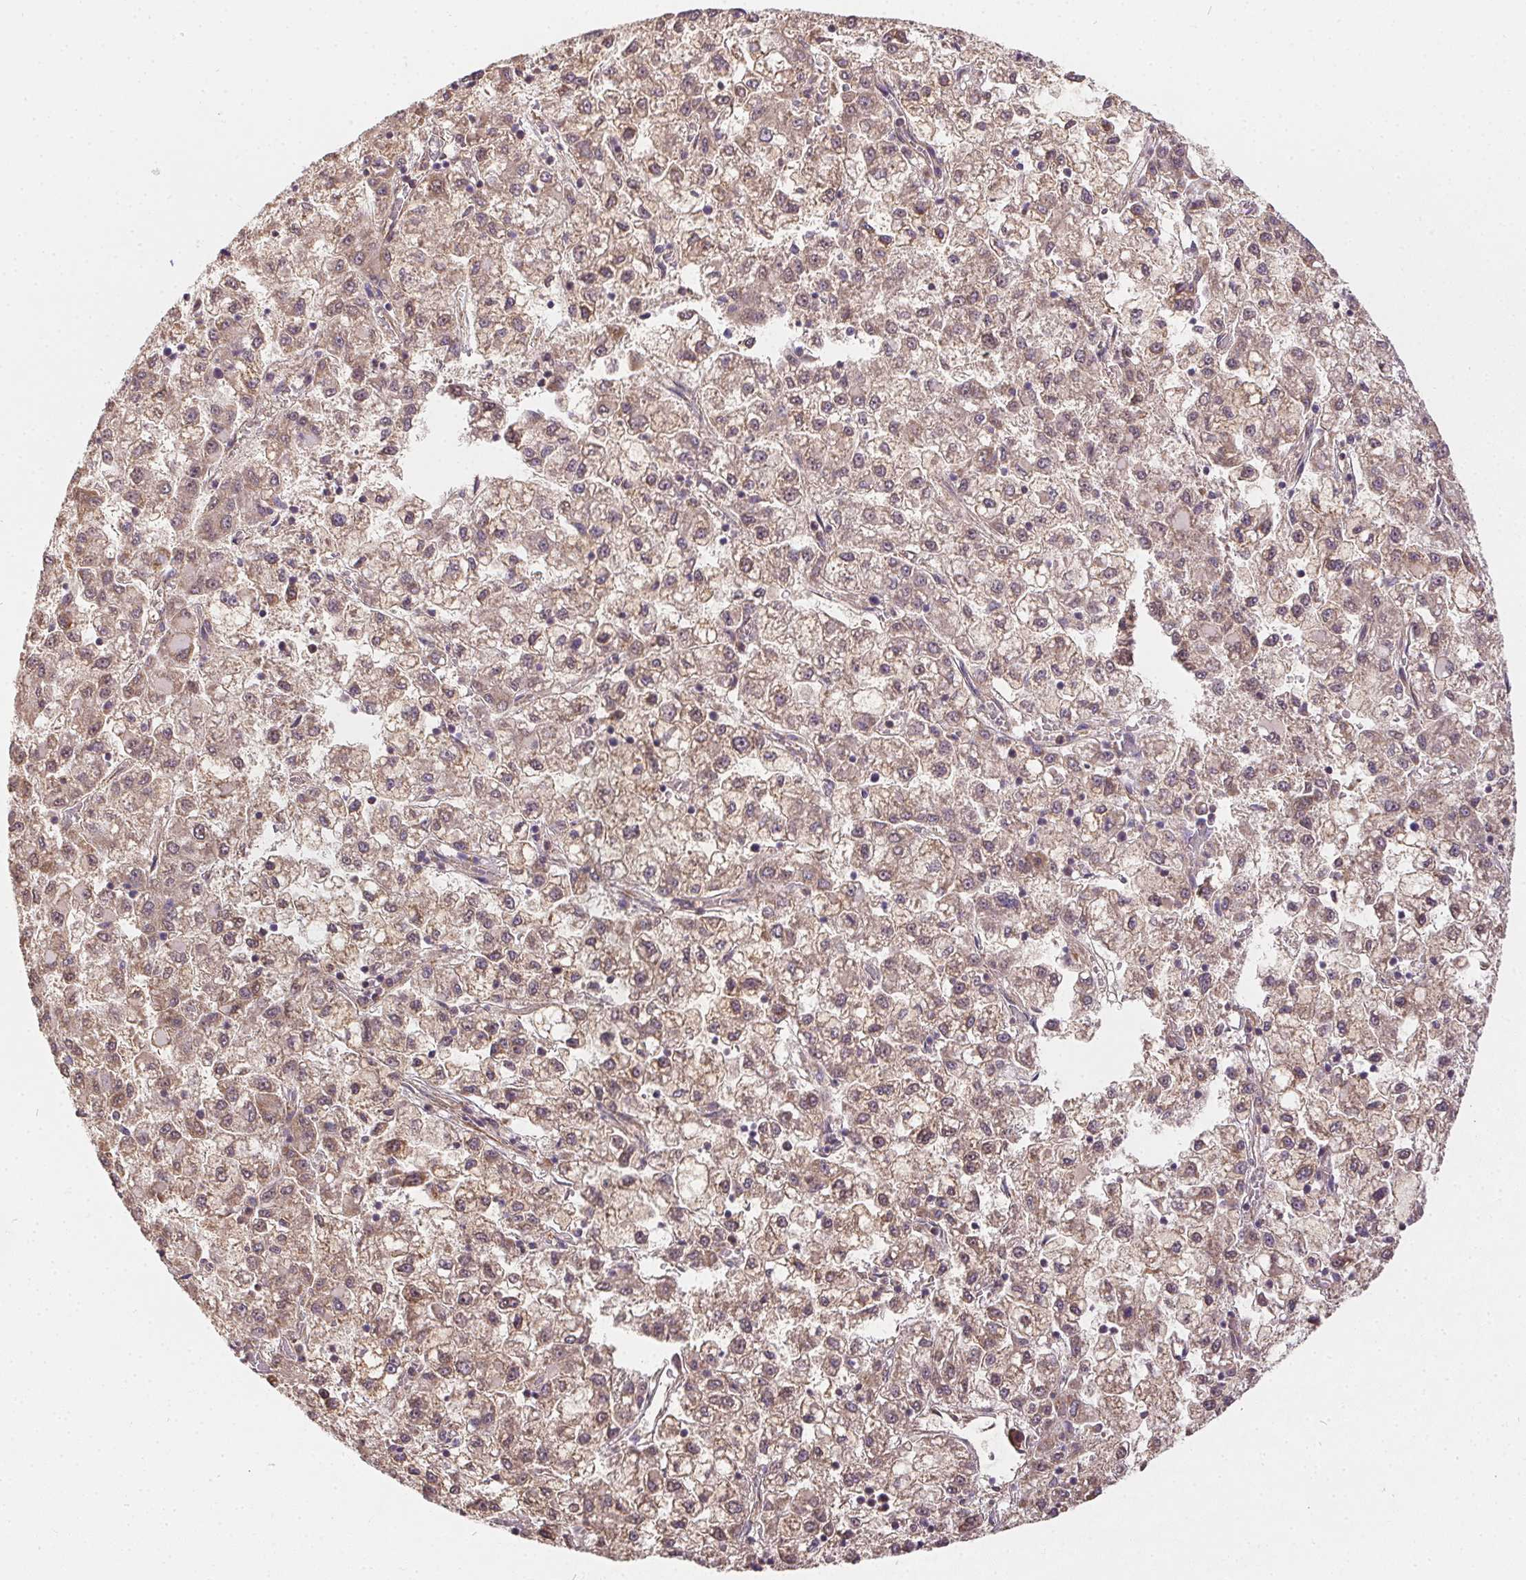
{"staining": {"intensity": "weak", "quantity": ">75%", "location": "cytoplasmic/membranous,nuclear"}, "tissue": "liver cancer", "cell_type": "Tumor cells", "image_type": "cancer", "snomed": [{"axis": "morphology", "description": "Carcinoma, Hepatocellular, NOS"}, {"axis": "topography", "description": "Liver"}], "caption": "Tumor cells display weak cytoplasmic/membranous and nuclear positivity in approximately >75% of cells in hepatocellular carcinoma (liver).", "gene": "REV3L", "patient": {"sex": "male", "age": 40}}